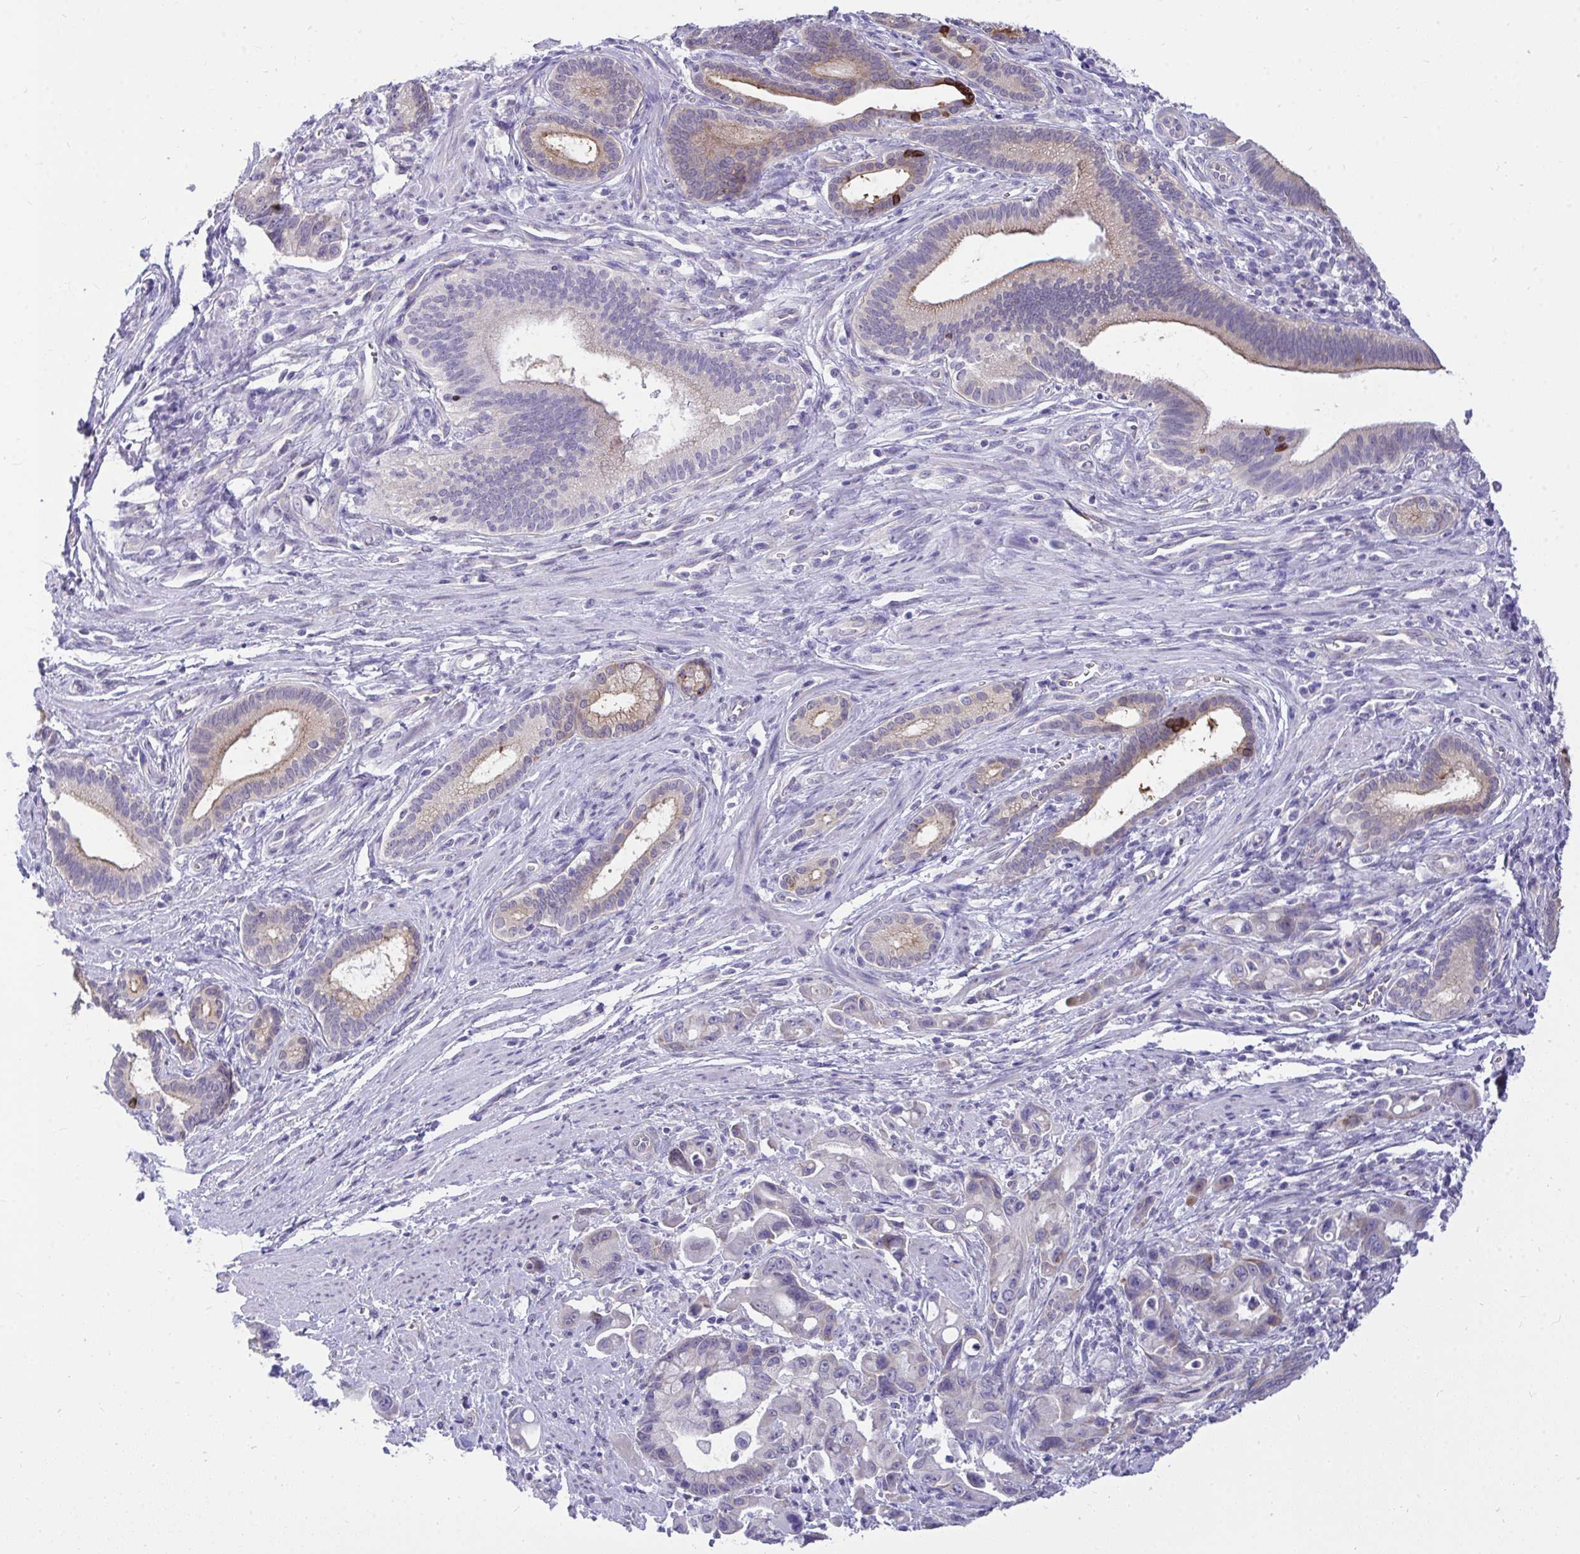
{"staining": {"intensity": "moderate", "quantity": "<25%", "location": "cytoplasmic/membranous"}, "tissue": "pancreatic cancer", "cell_type": "Tumor cells", "image_type": "cancer", "snomed": [{"axis": "morphology", "description": "Adenocarcinoma, NOS"}, {"axis": "topography", "description": "Pancreas"}], "caption": "Pancreatic cancer (adenocarcinoma) stained with a brown dye shows moderate cytoplasmic/membranous positive expression in about <25% of tumor cells.", "gene": "VGLL3", "patient": {"sex": "male", "age": 68}}